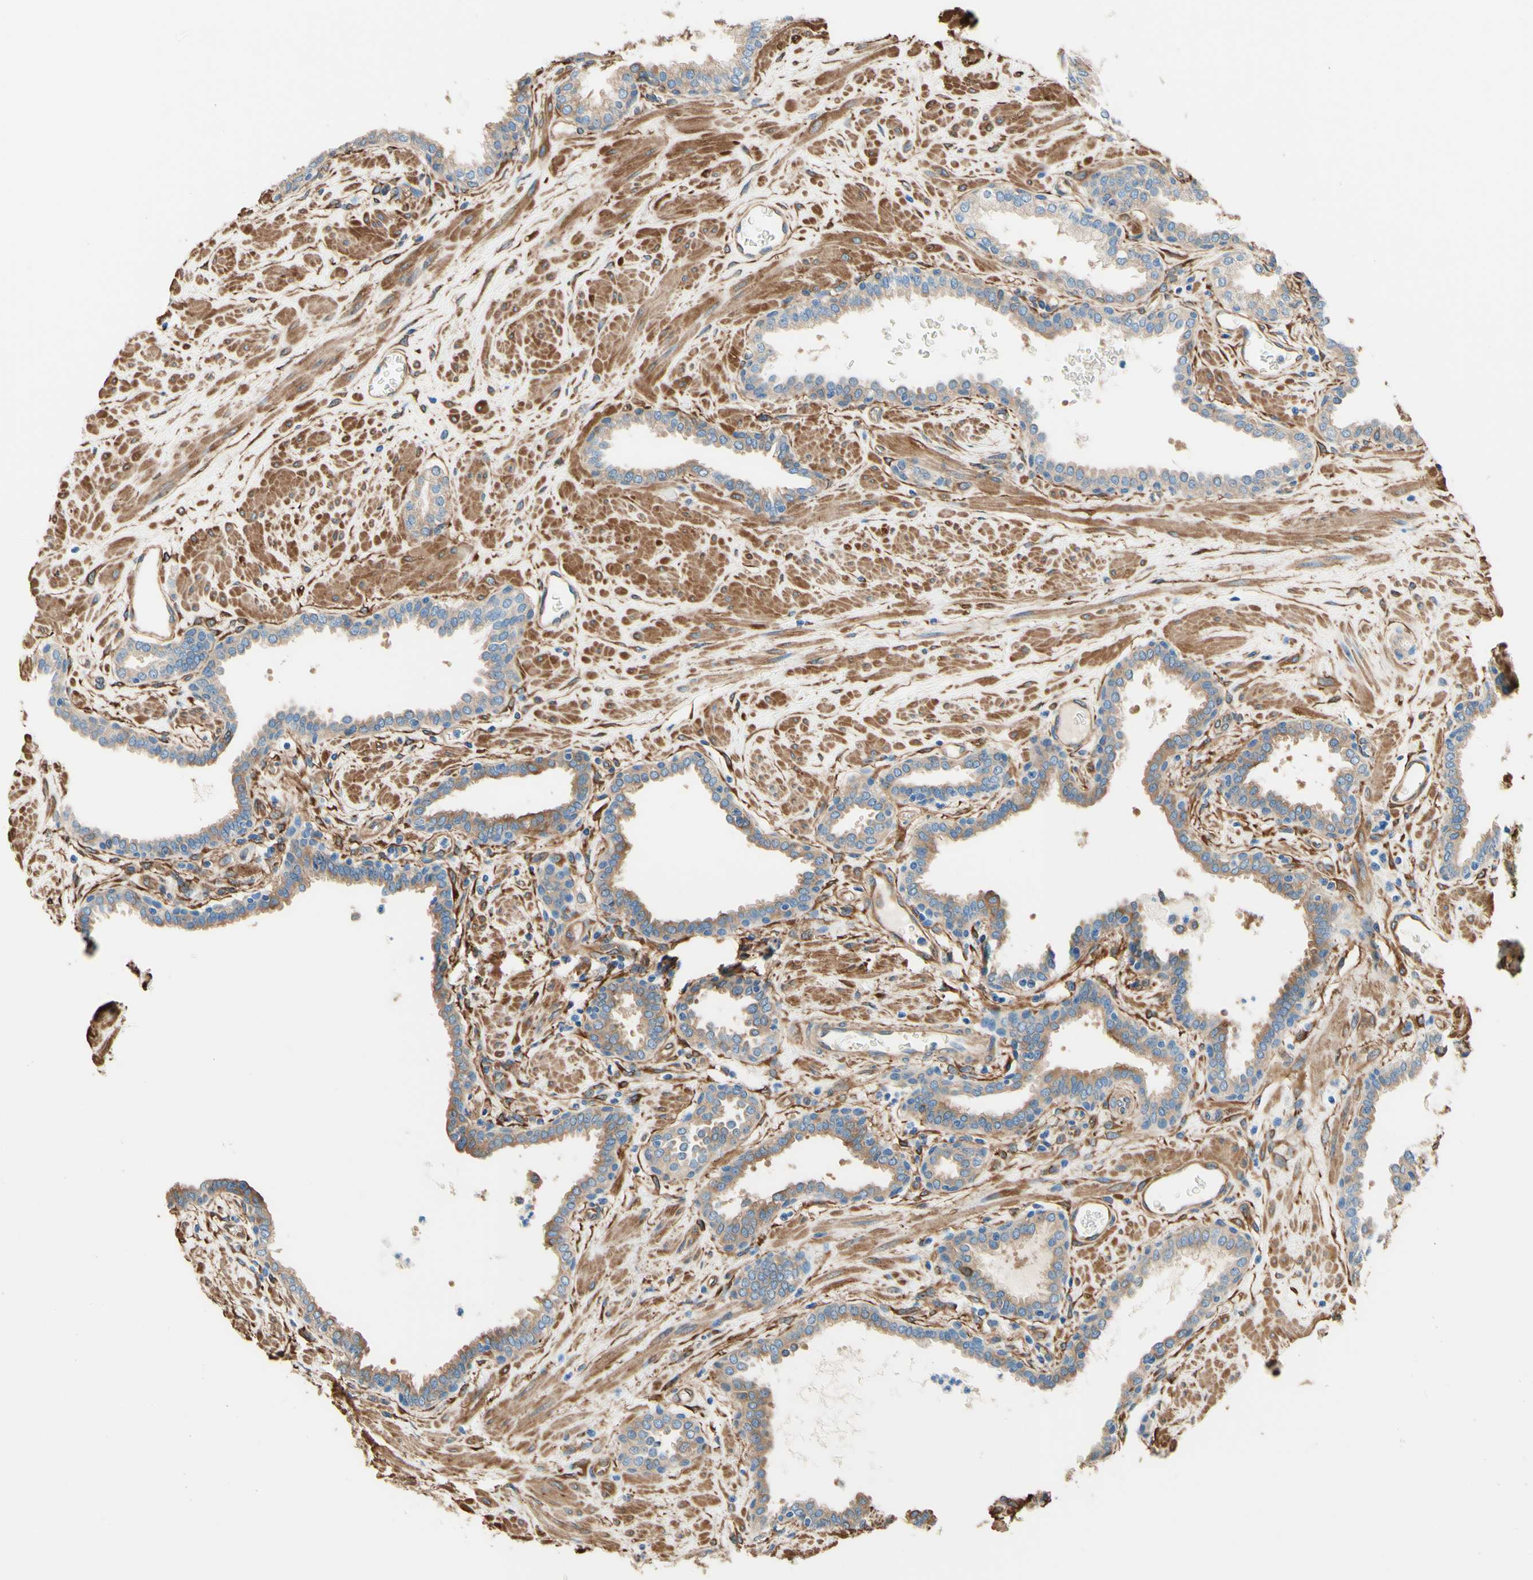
{"staining": {"intensity": "negative", "quantity": "none", "location": "none"}, "tissue": "prostate", "cell_type": "Glandular cells", "image_type": "normal", "snomed": [{"axis": "morphology", "description": "Normal tissue, NOS"}, {"axis": "topography", "description": "Prostate"}], "caption": "Immunohistochemistry histopathology image of benign prostate stained for a protein (brown), which exhibits no expression in glandular cells.", "gene": "DPYSL3", "patient": {"sex": "male", "age": 51}}